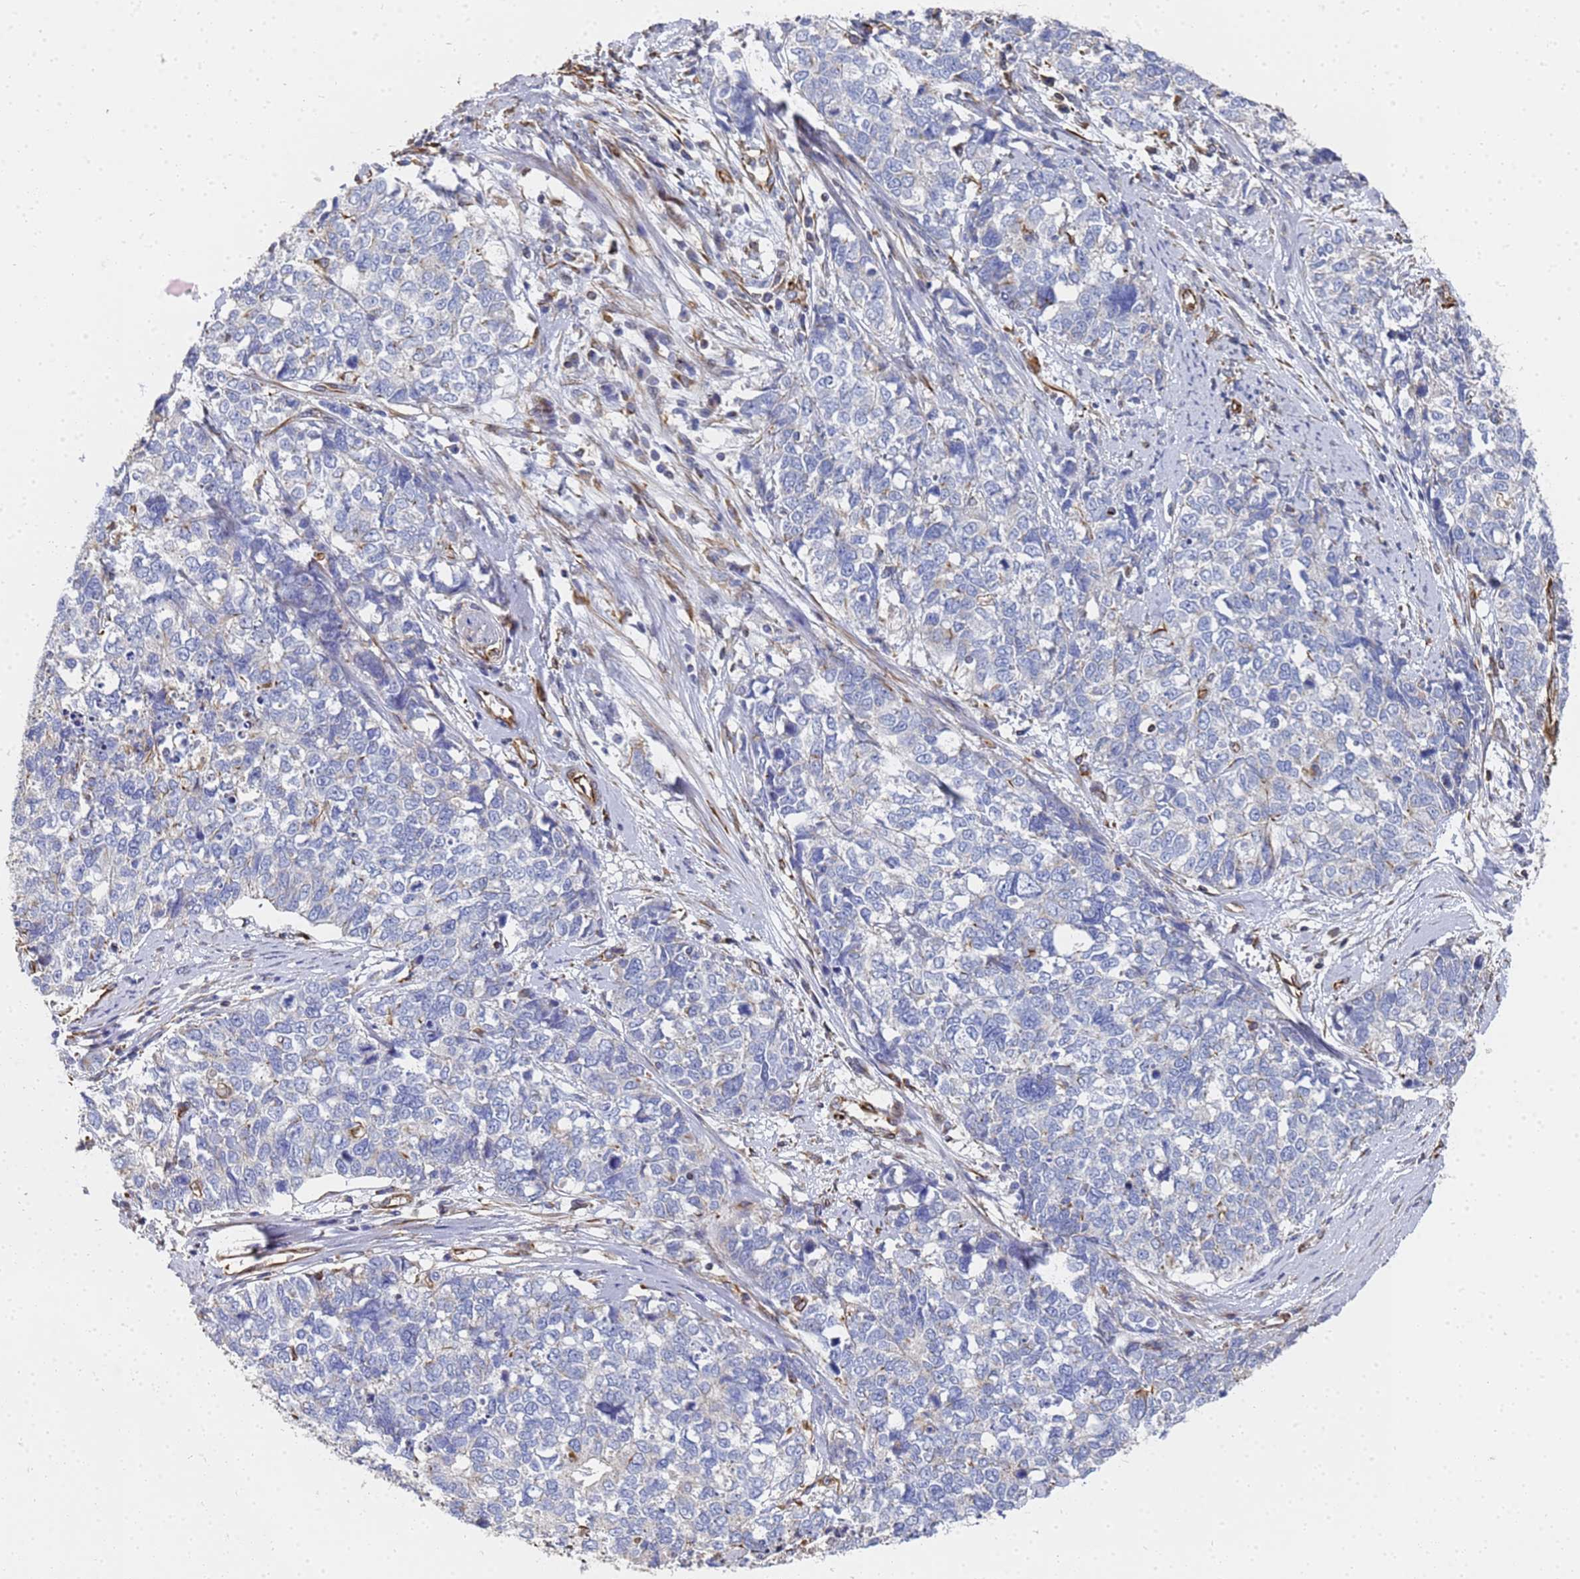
{"staining": {"intensity": "negative", "quantity": "none", "location": "none"}, "tissue": "cervical cancer", "cell_type": "Tumor cells", "image_type": "cancer", "snomed": [{"axis": "morphology", "description": "Squamous cell carcinoma, NOS"}, {"axis": "topography", "description": "Cervix"}], "caption": "This is an IHC photomicrograph of human cervical cancer (squamous cell carcinoma). There is no staining in tumor cells.", "gene": "SYT13", "patient": {"sex": "female", "age": 63}}